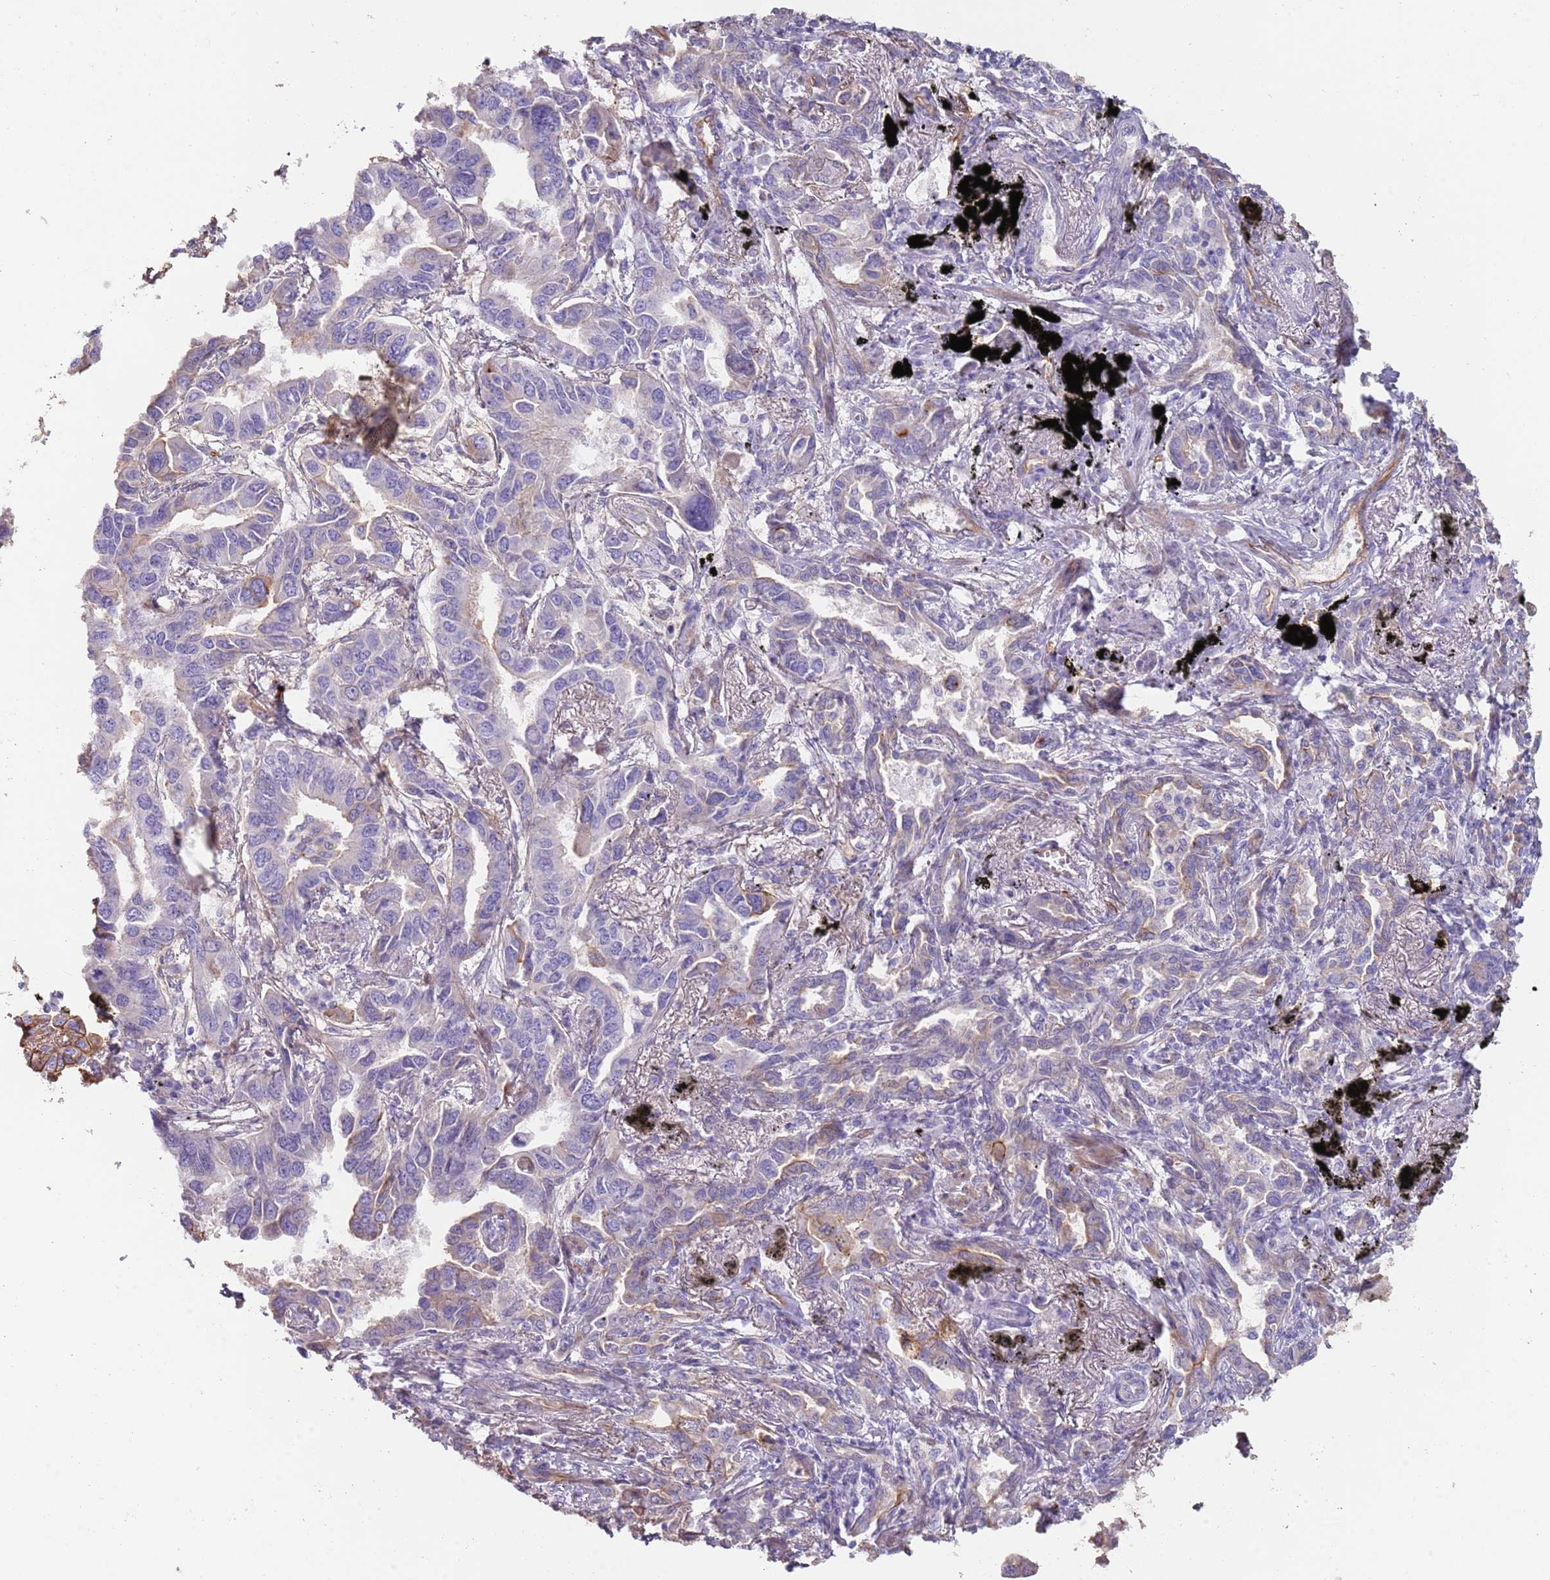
{"staining": {"intensity": "moderate", "quantity": "<25%", "location": "cytoplasmic/membranous"}, "tissue": "lung cancer", "cell_type": "Tumor cells", "image_type": "cancer", "snomed": [{"axis": "morphology", "description": "Adenocarcinoma, NOS"}, {"axis": "topography", "description": "Lung"}], "caption": "Human lung cancer (adenocarcinoma) stained with a protein marker displays moderate staining in tumor cells.", "gene": "NBPF3", "patient": {"sex": "male", "age": 67}}